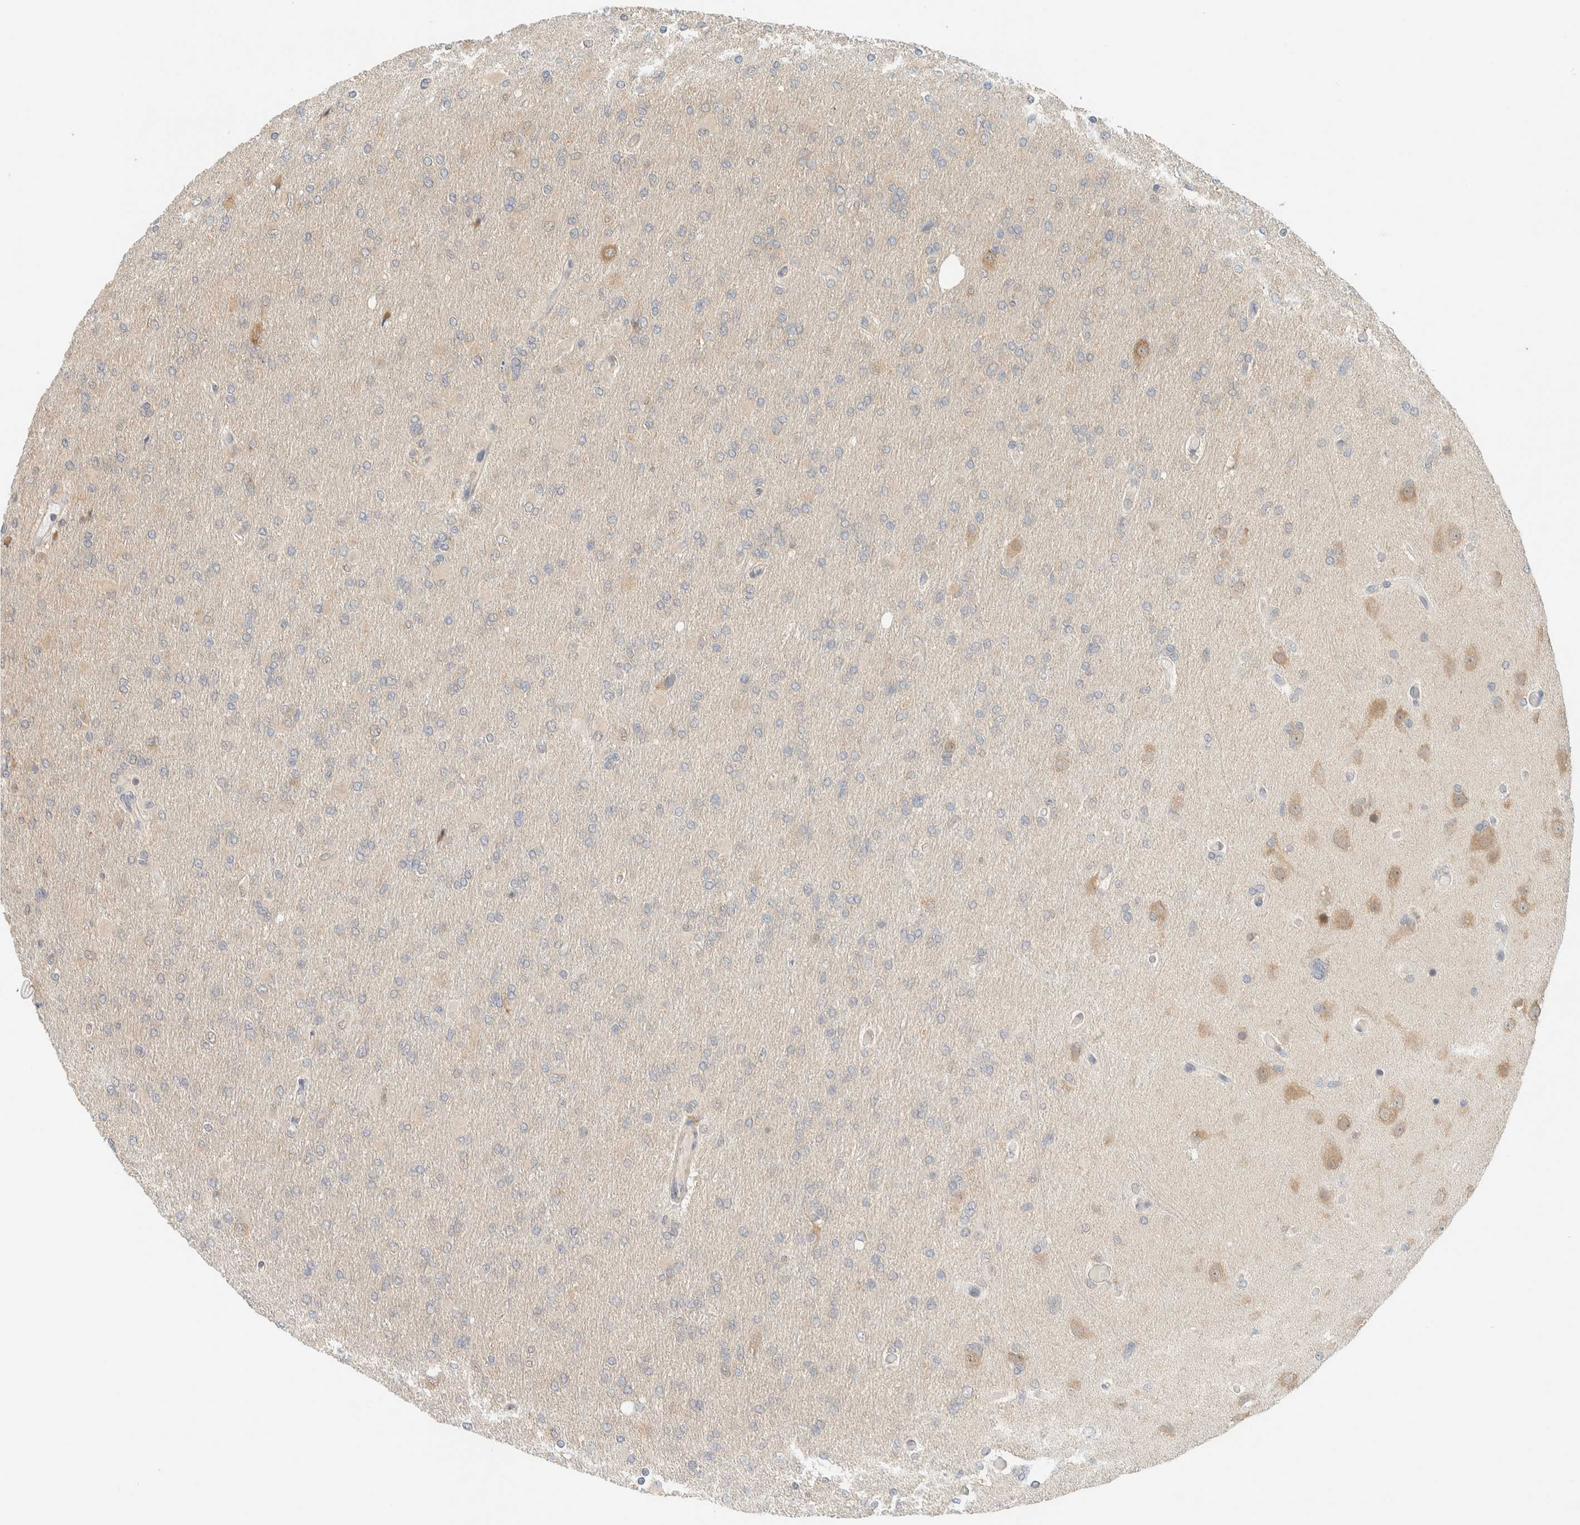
{"staining": {"intensity": "weak", "quantity": "<25%", "location": "cytoplasmic/membranous"}, "tissue": "glioma", "cell_type": "Tumor cells", "image_type": "cancer", "snomed": [{"axis": "morphology", "description": "Glioma, malignant, High grade"}, {"axis": "topography", "description": "Cerebral cortex"}], "caption": "Immunohistochemical staining of glioma displays no significant staining in tumor cells. Nuclei are stained in blue.", "gene": "RAB11FIP1", "patient": {"sex": "female", "age": 36}}